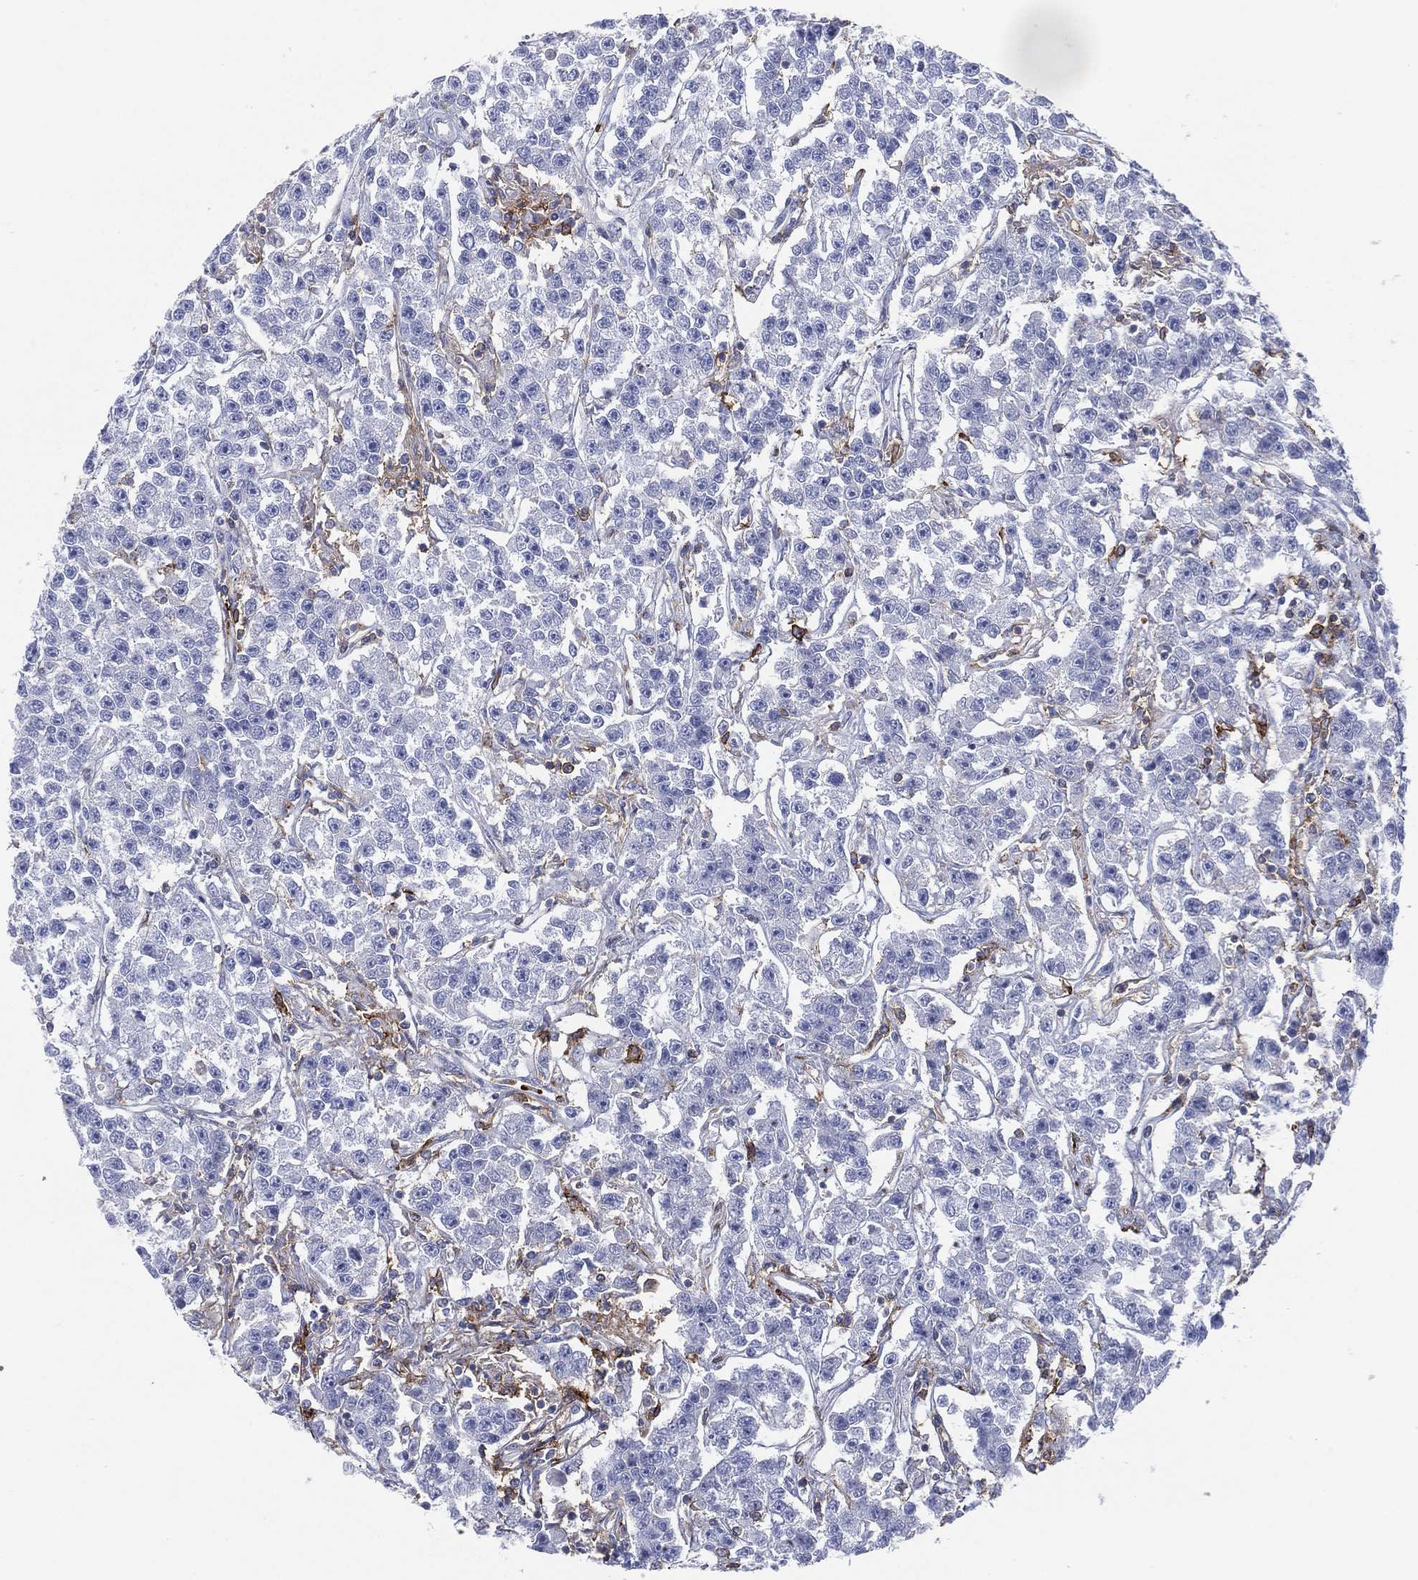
{"staining": {"intensity": "negative", "quantity": "none", "location": "none"}, "tissue": "testis cancer", "cell_type": "Tumor cells", "image_type": "cancer", "snomed": [{"axis": "morphology", "description": "Seminoma, NOS"}, {"axis": "topography", "description": "Testis"}], "caption": "DAB immunohistochemical staining of human testis cancer (seminoma) demonstrates no significant expression in tumor cells.", "gene": "SELPLG", "patient": {"sex": "male", "age": 59}}